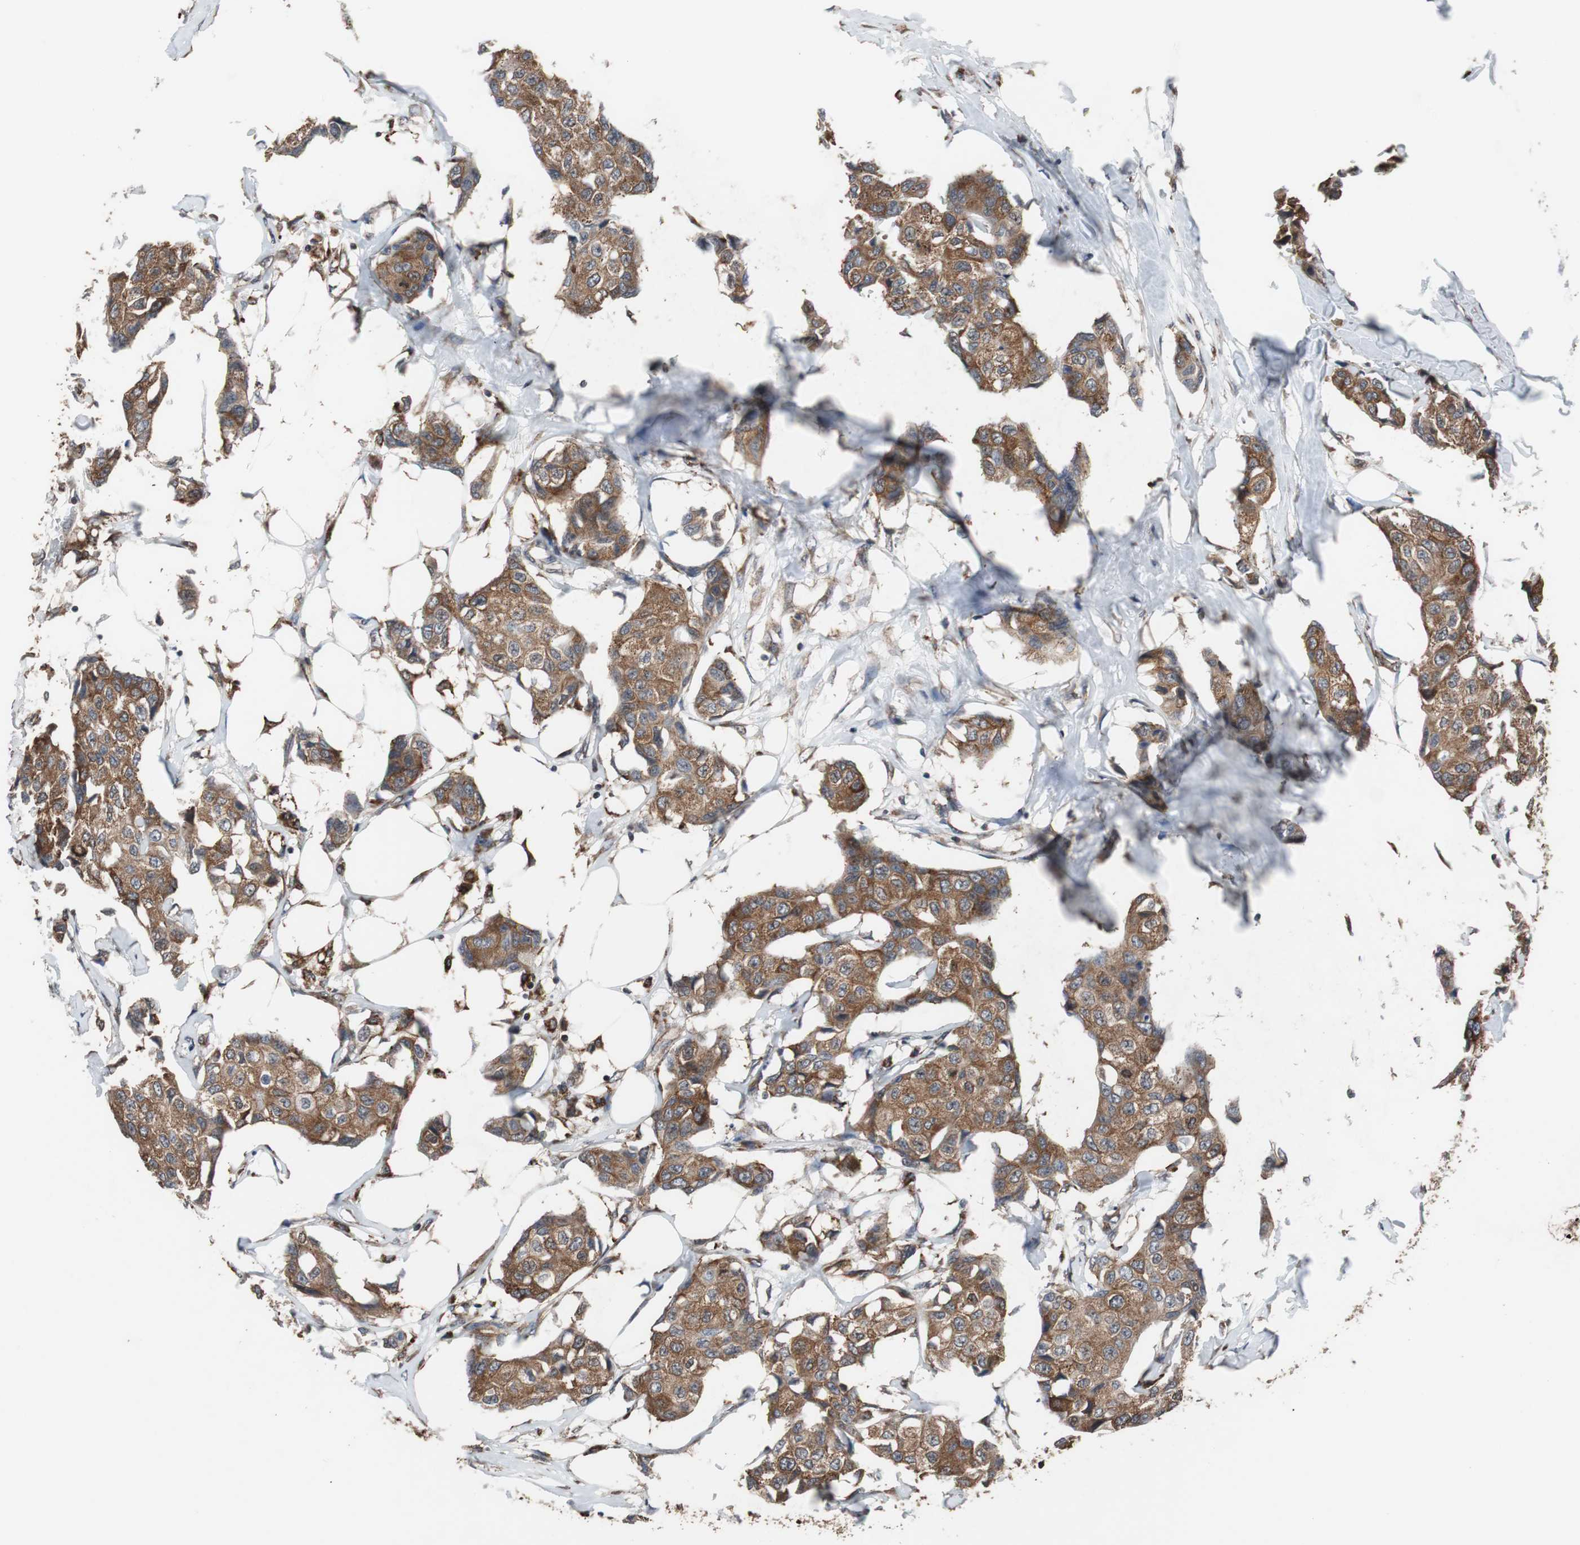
{"staining": {"intensity": "strong", "quantity": ">75%", "location": "cytoplasmic/membranous"}, "tissue": "breast cancer", "cell_type": "Tumor cells", "image_type": "cancer", "snomed": [{"axis": "morphology", "description": "Duct carcinoma"}, {"axis": "topography", "description": "Breast"}], "caption": "An immunohistochemistry (IHC) histopathology image of neoplastic tissue is shown. Protein staining in brown highlights strong cytoplasmic/membranous positivity in breast cancer (infiltrating ductal carcinoma) within tumor cells.", "gene": "USP10", "patient": {"sex": "female", "age": 80}}